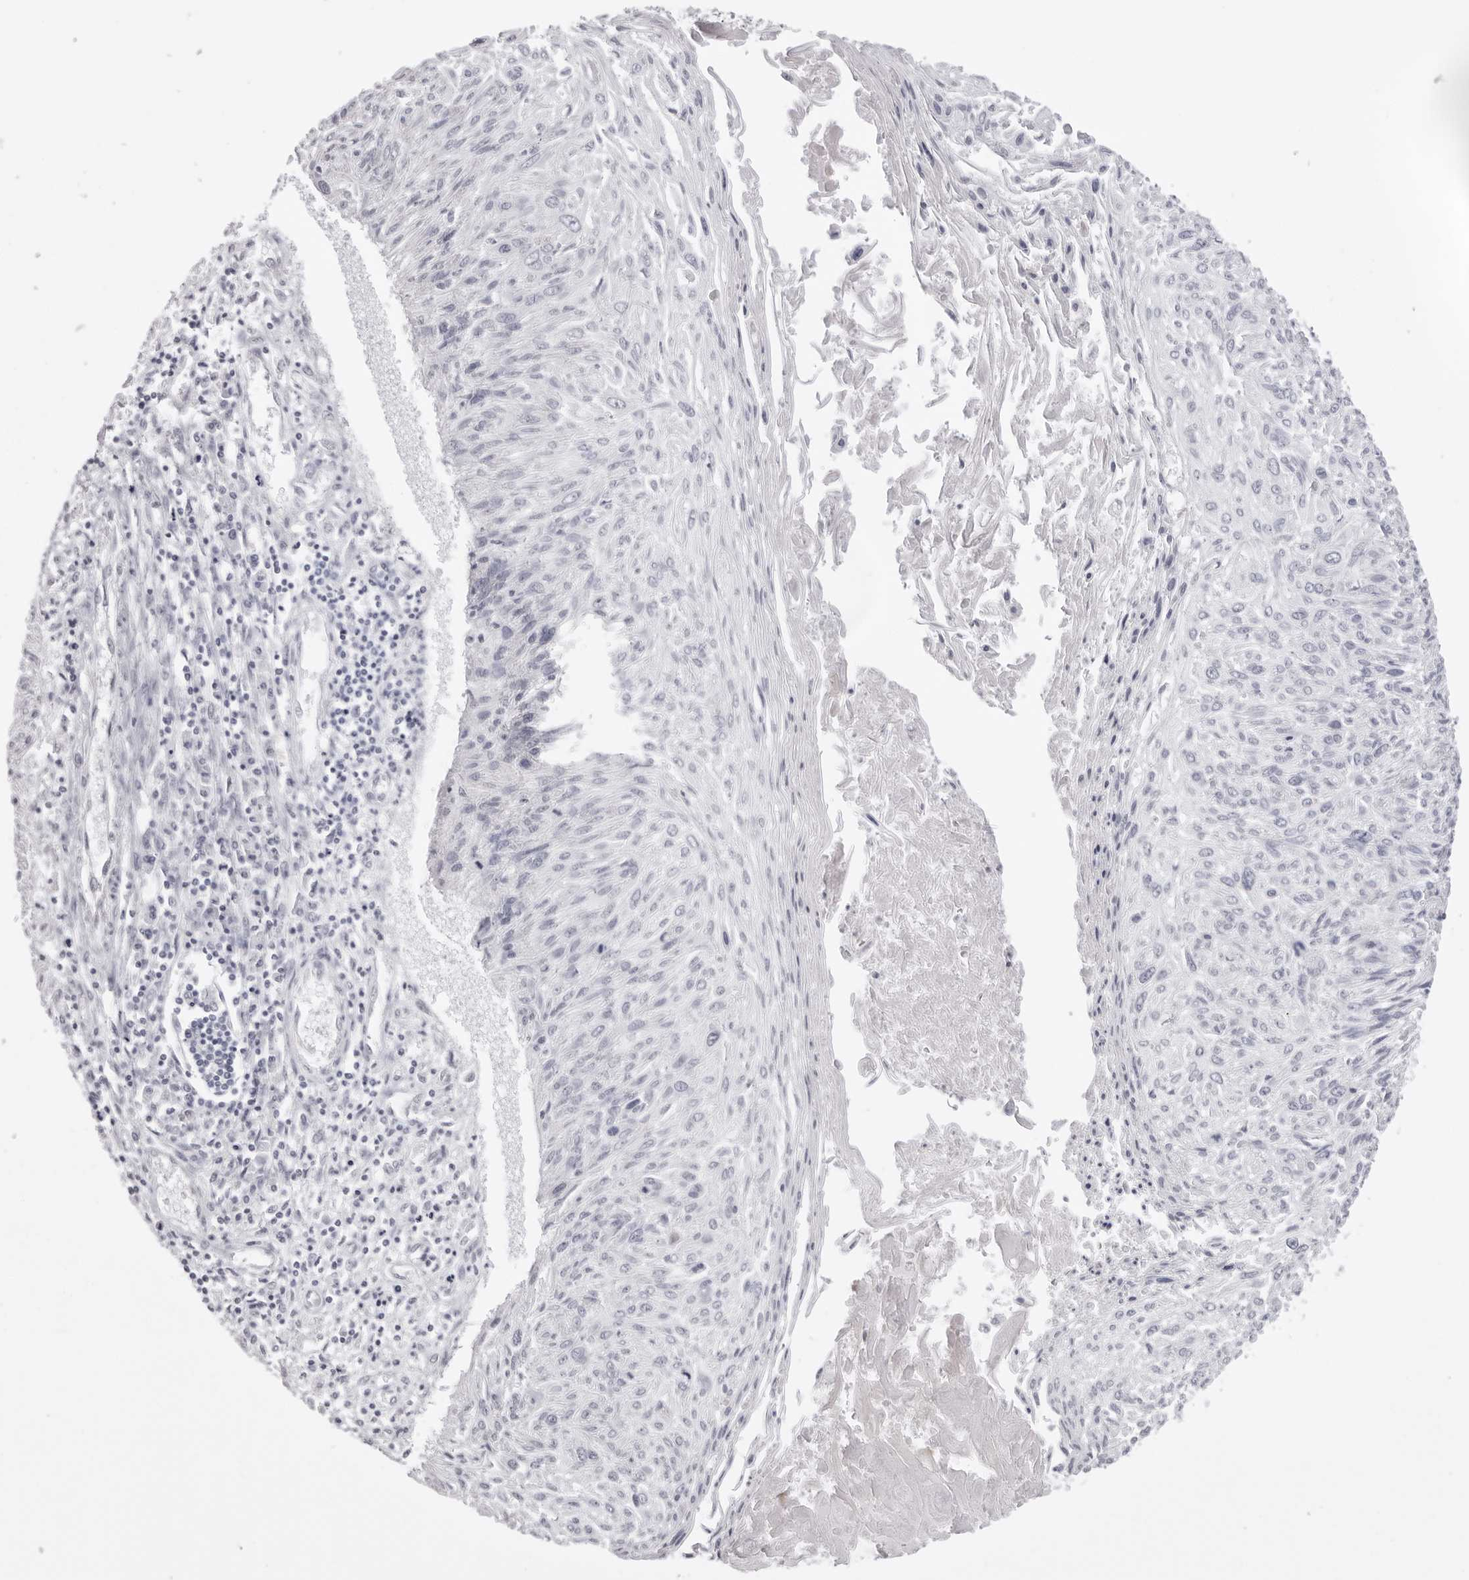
{"staining": {"intensity": "negative", "quantity": "none", "location": "none"}, "tissue": "cervical cancer", "cell_type": "Tumor cells", "image_type": "cancer", "snomed": [{"axis": "morphology", "description": "Squamous cell carcinoma, NOS"}, {"axis": "topography", "description": "Cervix"}], "caption": "IHC histopathology image of neoplastic tissue: human cervical cancer stained with DAB (3,3'-diaminobenzidine) demonstrates no significant protein staining in tumor cells.", "gene": "SUGCT", "patient": {"sex": "female", "age": 51}}